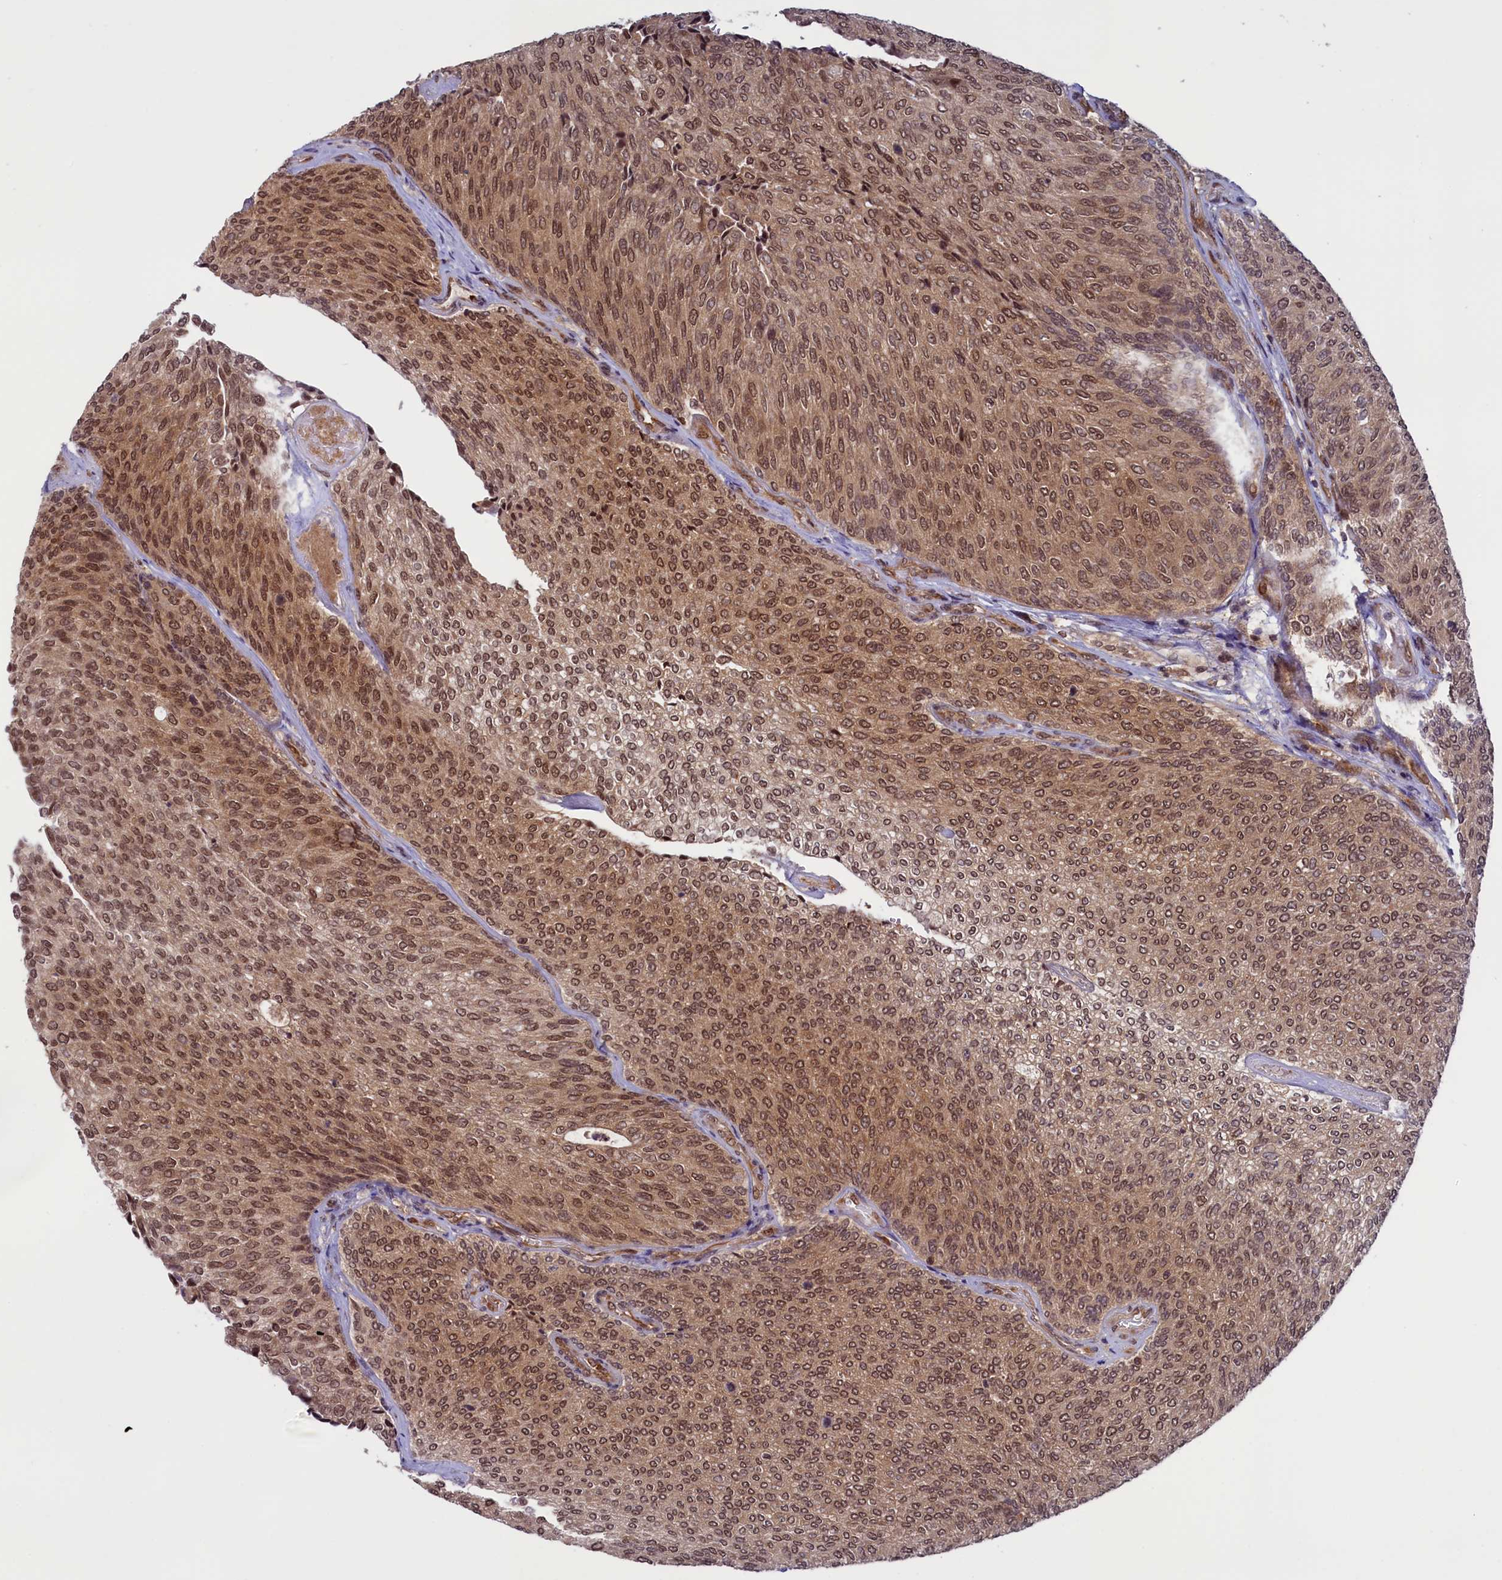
{"staining": {"intensity": "moderate", "quantity": ">75%", "location": "cytoplasmic/membranous,nuclear"}, "tissue": "urothelial cancer", "cell_type": "Tumor cells", "image_type": "cancer", "snomed": [{"axis": "morphology", "description": "Urothelial carcinoma, Low grade"}, {"axis": "topography", "description": "Urinary bladder"}], "caption": "Human urothelial cancer stained with a brown dye demonstrates moderate cytoplasmic/membranous and nuclear positive expression in about >75% of tumor cells.", "gene": "SLC7A6OS", "patient": {"sex": "female", "age": 79}}